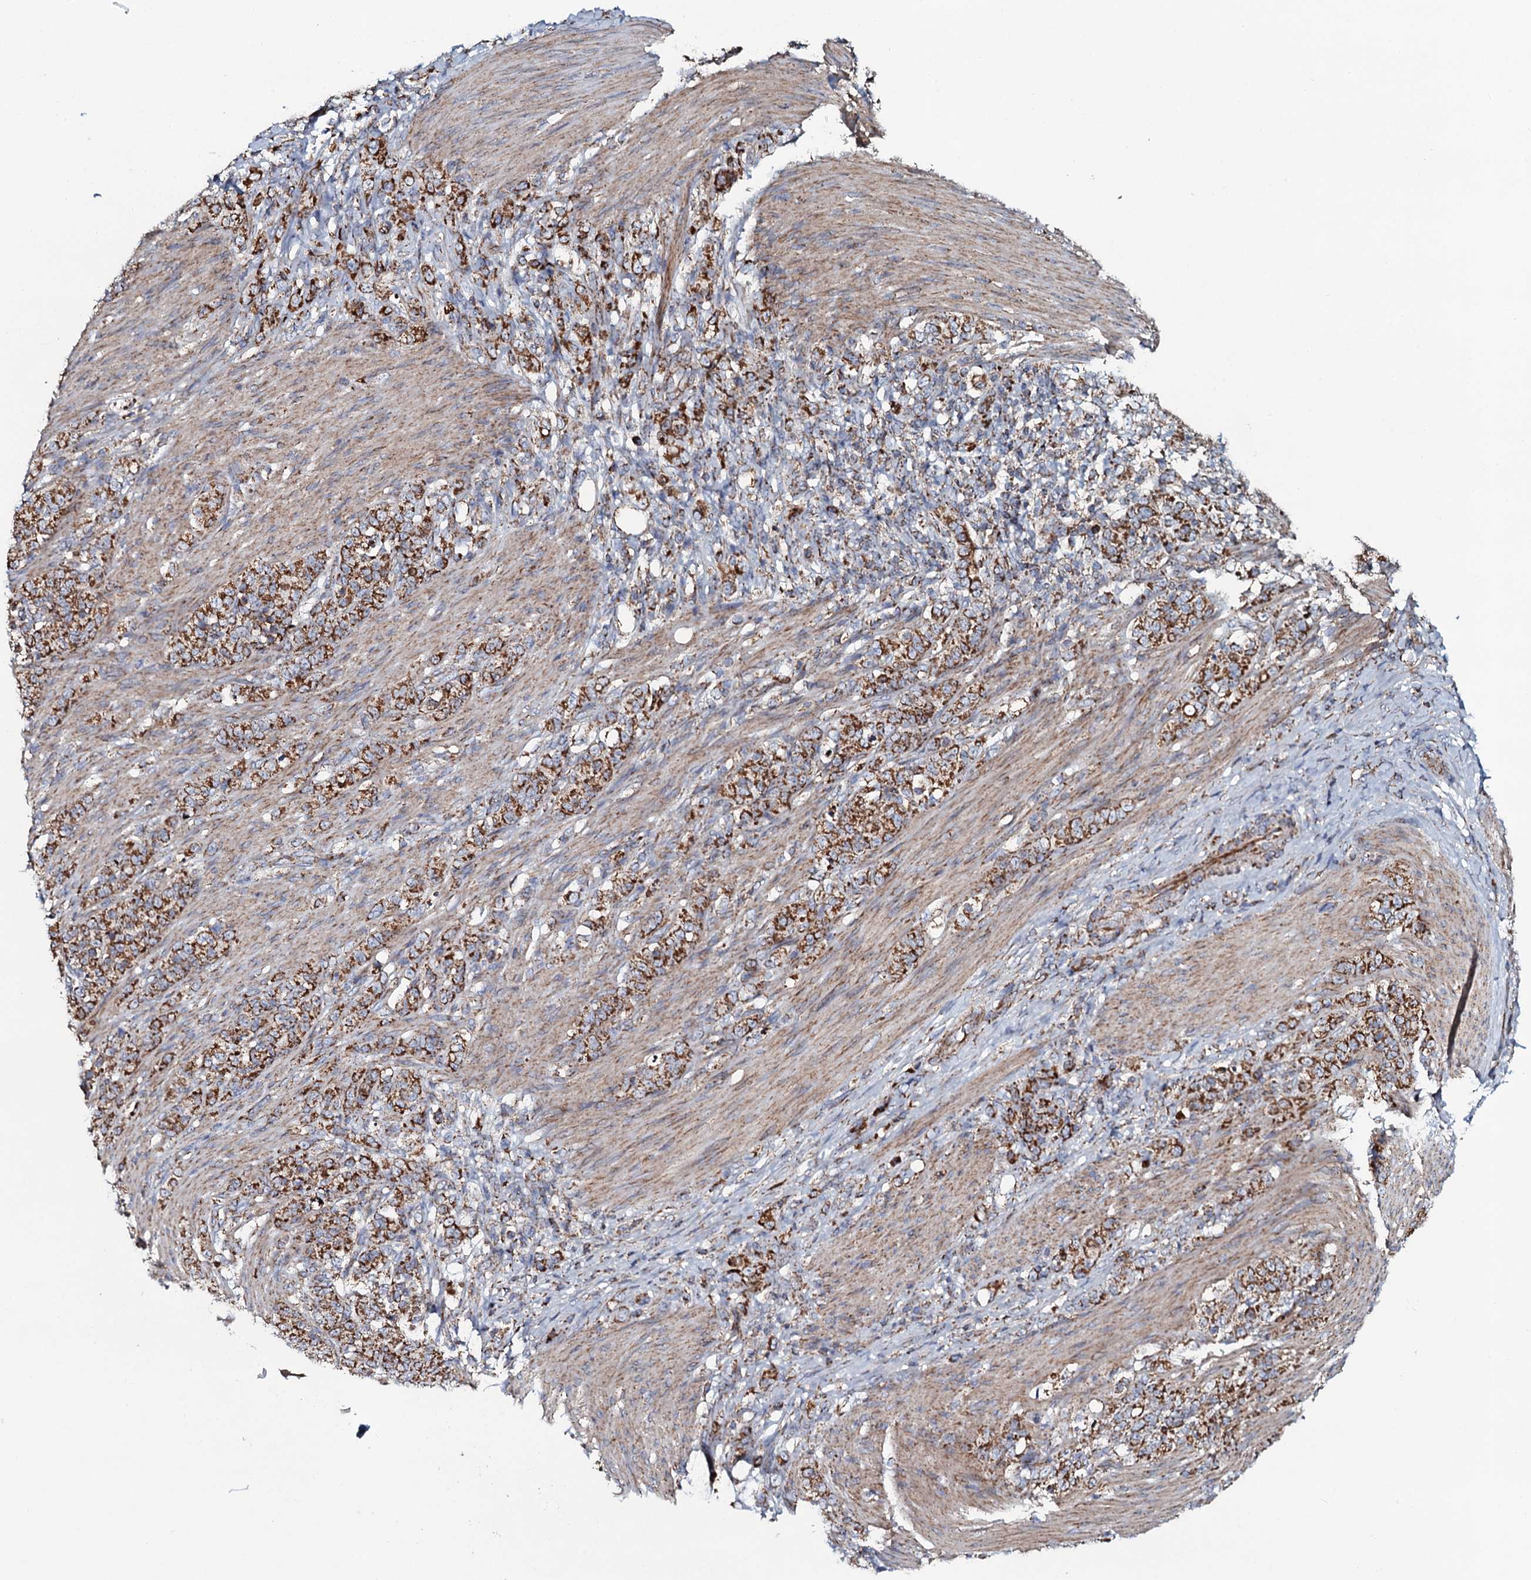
{"staining": {"intensity": "moderate", "quantity": ">75%", "location": "cytoplasmic/membranous"}, "tissue": "stomach cancer", "cell_type": "Tumor cells", "image_type": "cancer", "snomed": [{"axis": "morphology", "description": "Adenocarcinoma, NOS"}, {"axis": "topography", "description": "Stomach"}], "caption": "Adenocarcinoma (stomach) stained with DAB immunohistochemistry reveals medium levels of moderate cytoplasmic/membranous positivity in approximately >75% of tumor cells. (IHC, brightfield microscopy, high magnification).", "gene": "EVC2", "patient": {"sex": "female", "age": 79}}